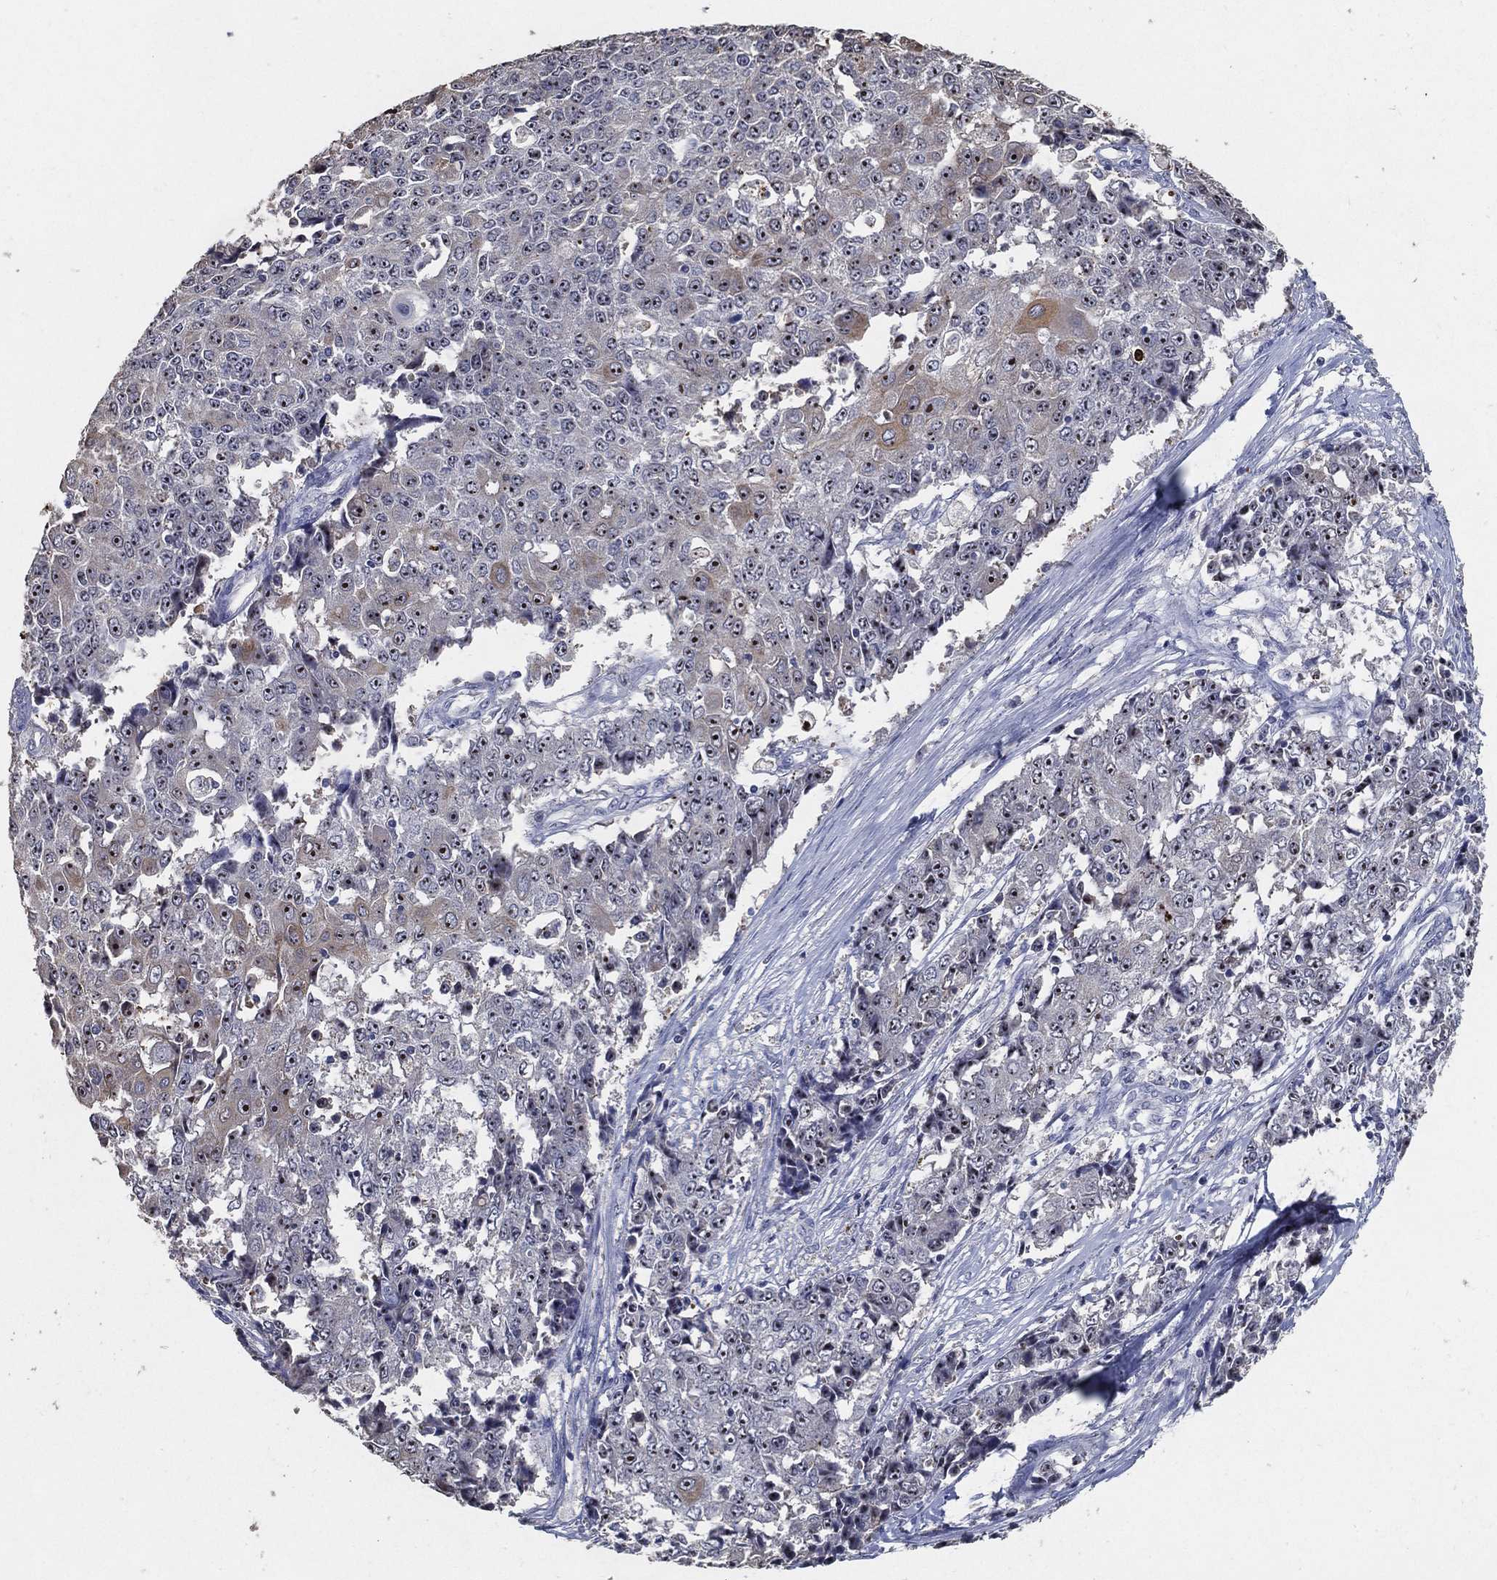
{"staining": {"intensity": "moderate", "quantity": "<25%", "location": "nuclear"}, "tissue": "ovarian cancer", "cell_type": "Tumor cells", "image_type": "cancer", "snomed": [{"axis": "morphology", "description": "Carcinoma, endometroid"}, {"axis": "topography", "description": "Ovary"}], "caption": "This is a photomicrograph of IHC staining of endometroid carcinoma (ovarian), which shows moderate positivity in the nuclear of tumor cells.", "gene": "EFNA1", "patient": {"sex": "female", "age": 42}}